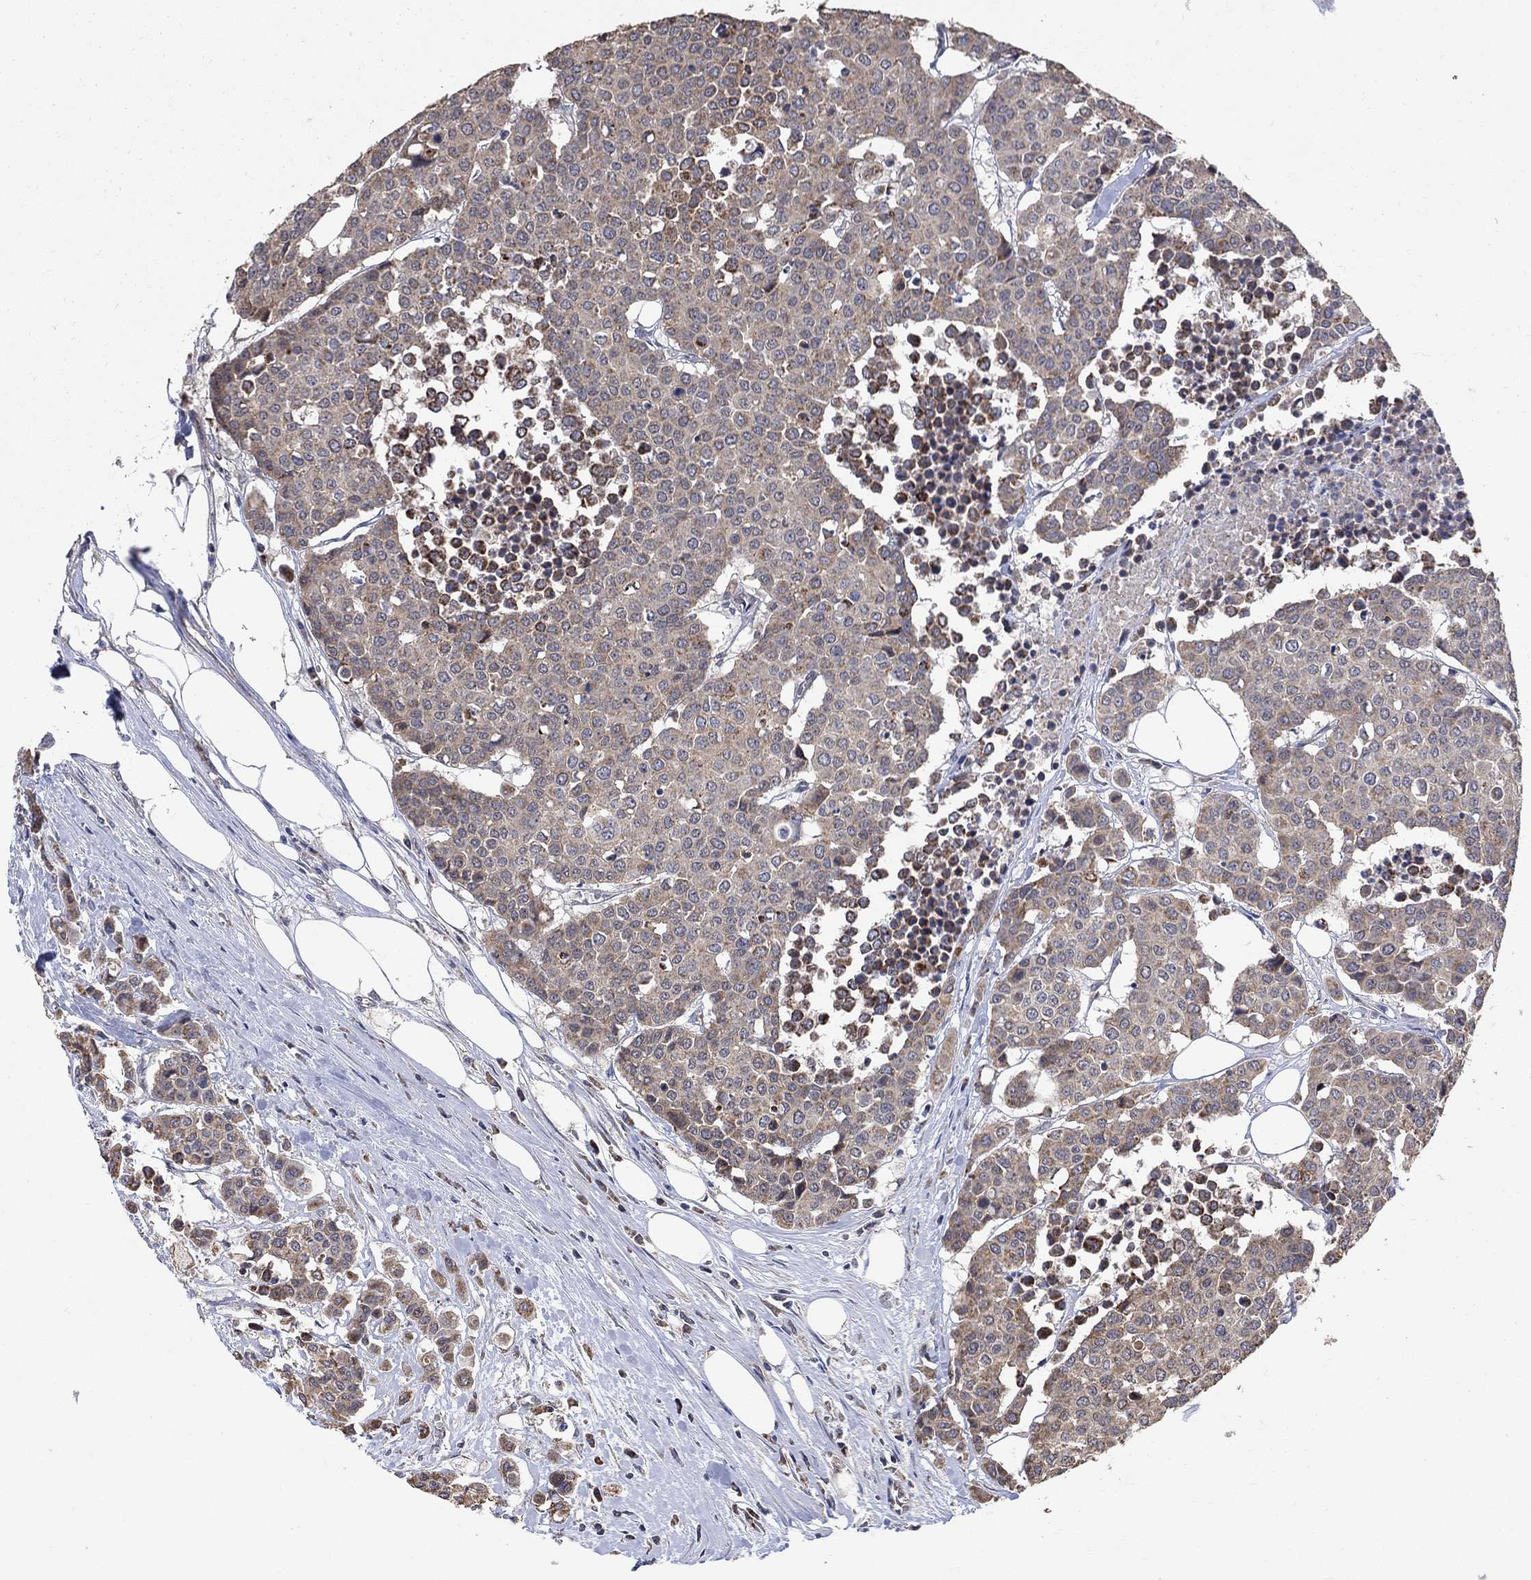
{"staining": {"intensity": "negative", "quantity": "none", "location": "none"}, "tissue": "carcinoid", "cell_type": "Tumor cells", "image_type": "cancer", "snomed": [{"axis": "morphology", "description": "Carcinoid, malignant, NOS"}, {"axis": "topography", "description": "Colon"}], "caption": "A micrograph of carcinoid stained for a protein reveals no brown staining in tumor cells. Brightfield microscopy of immunohistochemistry stained with DAB (3,3'-diaminobenzidine) (brown) and hematoxylin (blue), captured at high magnification.", "gene": "ANKRA2", "patient": {"sex": "male", "age": 81}}